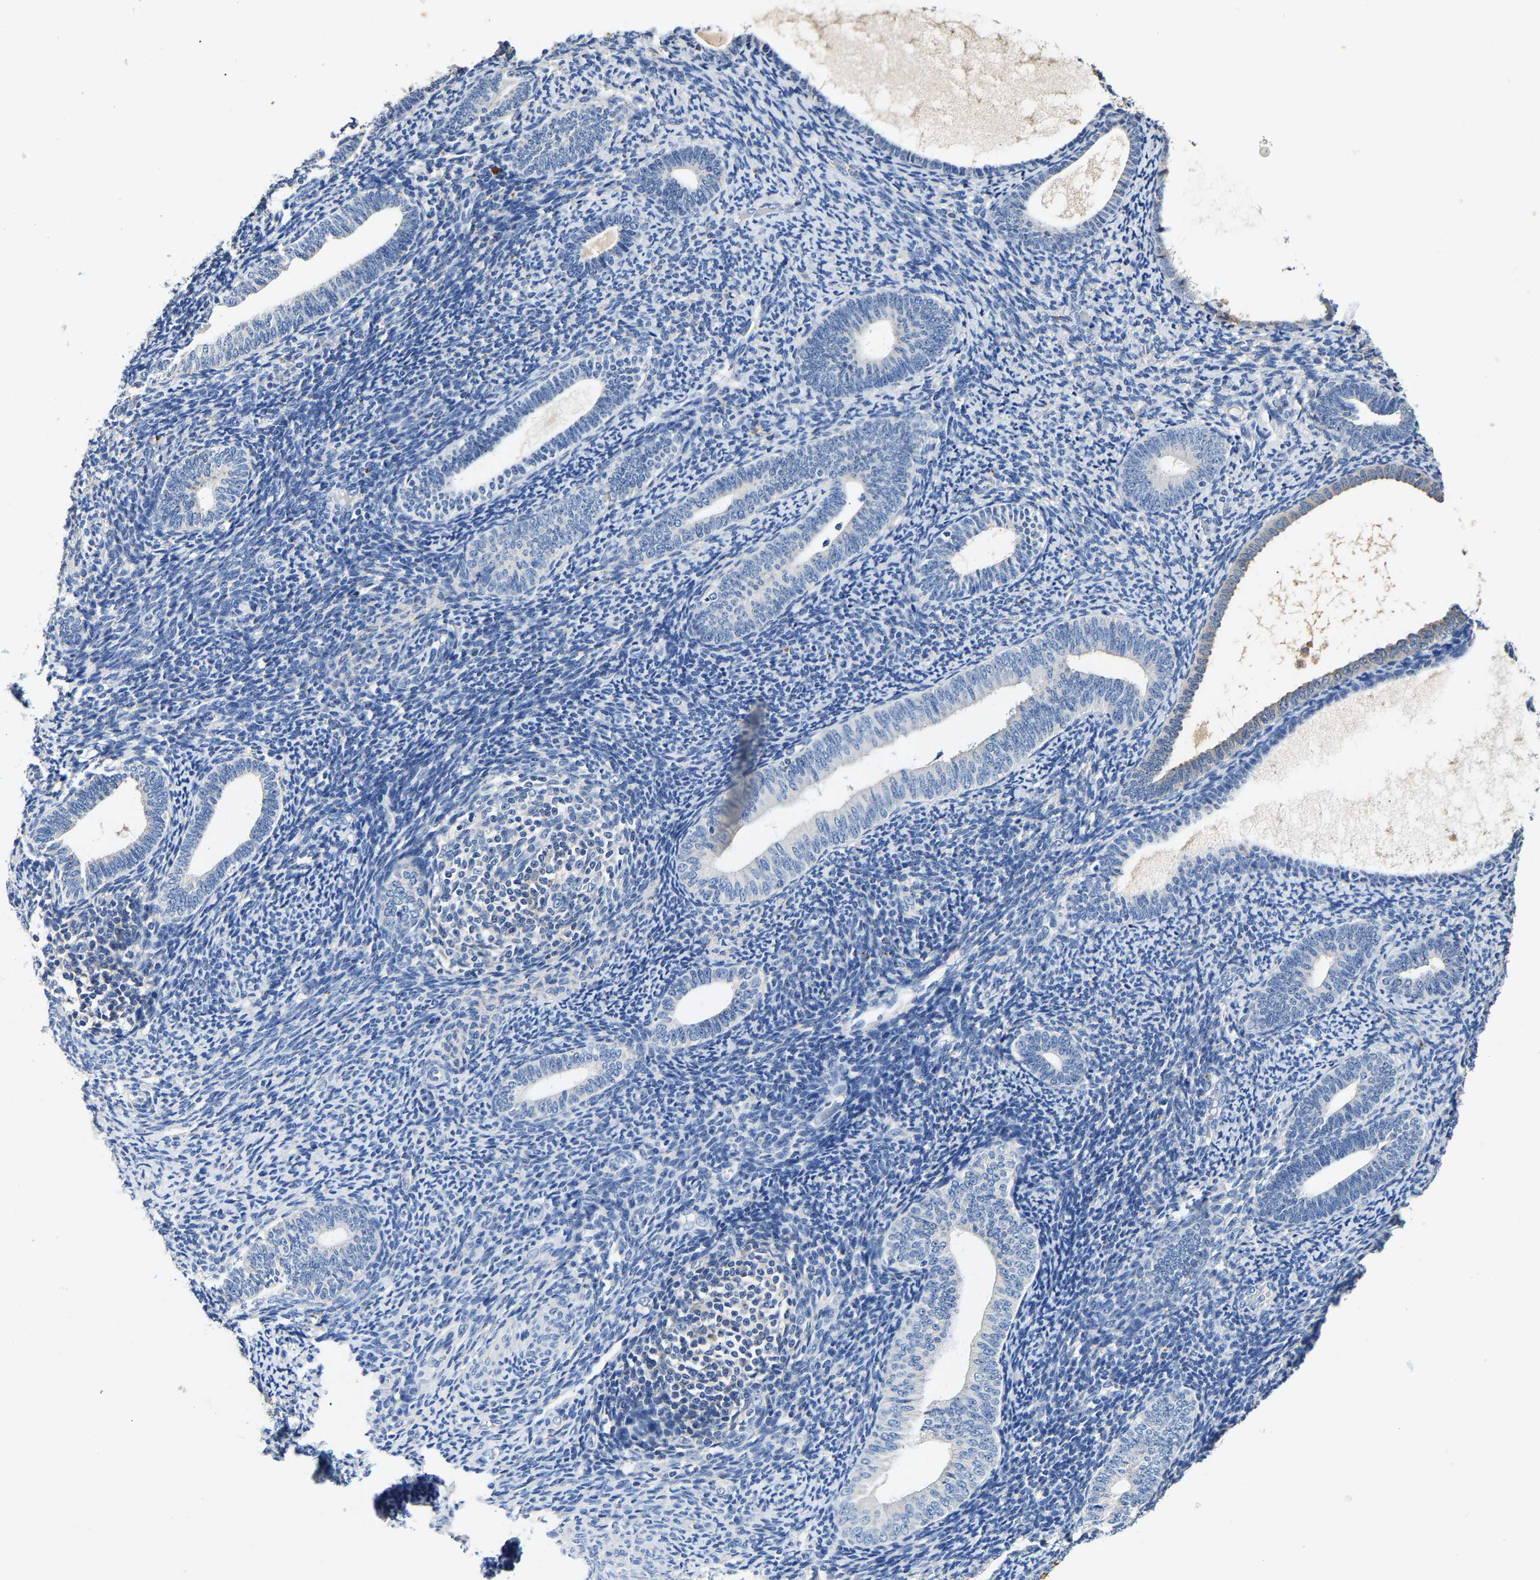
{"staining": {"intensity": "negative", "quantity": "none", "location": "none"}, "tissue": "endometrium", "cell_type": "Cells in endometrial stroma", "image_type": "normal", "snomed": [{"axis": "morphology", "description": "Normal tissue, NOS"}, {"axis": "topography", "description": "Endometrium"}], "caption": "IHC micrograph of unremarkable human endometrium stained for a protein (brown), which shows no expression in cells in endometrial stroma. (DAB immunohistochemistry visualized using brightfield microscopy, high magnification).", "gene": "SLCO2B1", "patient": {"sex": "female", "age": 66}}